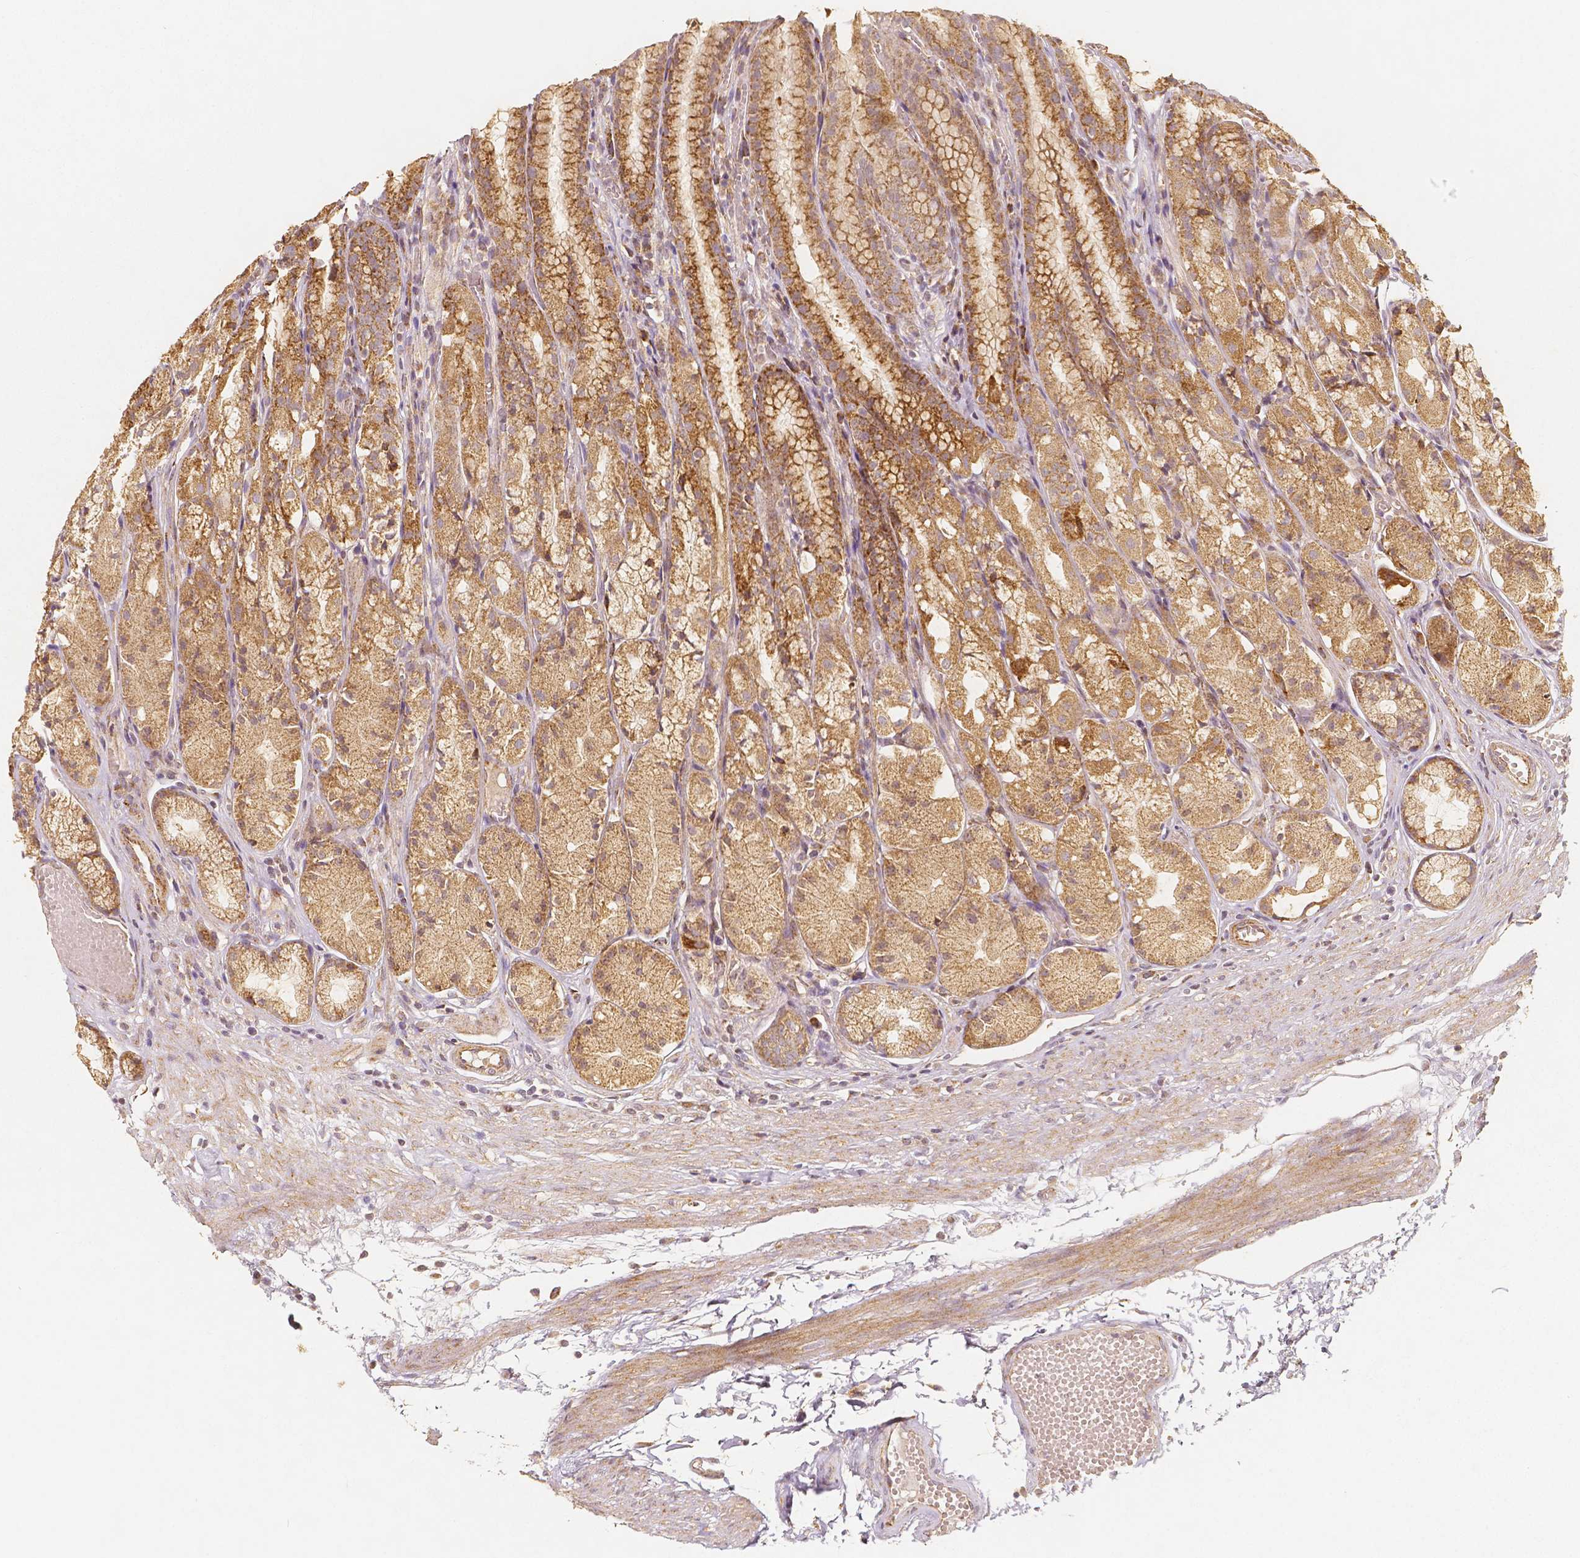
{"staining": {"intensity": "moderate", "quantity": ">75%", "location": "cytoplasmic/membranous"}, "tissue": "stomach", "cell_type": "Glandular cells", "image_type": "normal", "snomed": [{"axis": "morphology", "description": "Normal tissue, NOS"}, {"axis": "topography", "description": "Stomach"}], "caption": "Stomach stained with a brown dye reveals moderate cytoplasmic/membranous positive positivity in approximately >75% of glandular cells.", "gene": "PGAM5", "patient": {"sex": "male", "age": 70}}